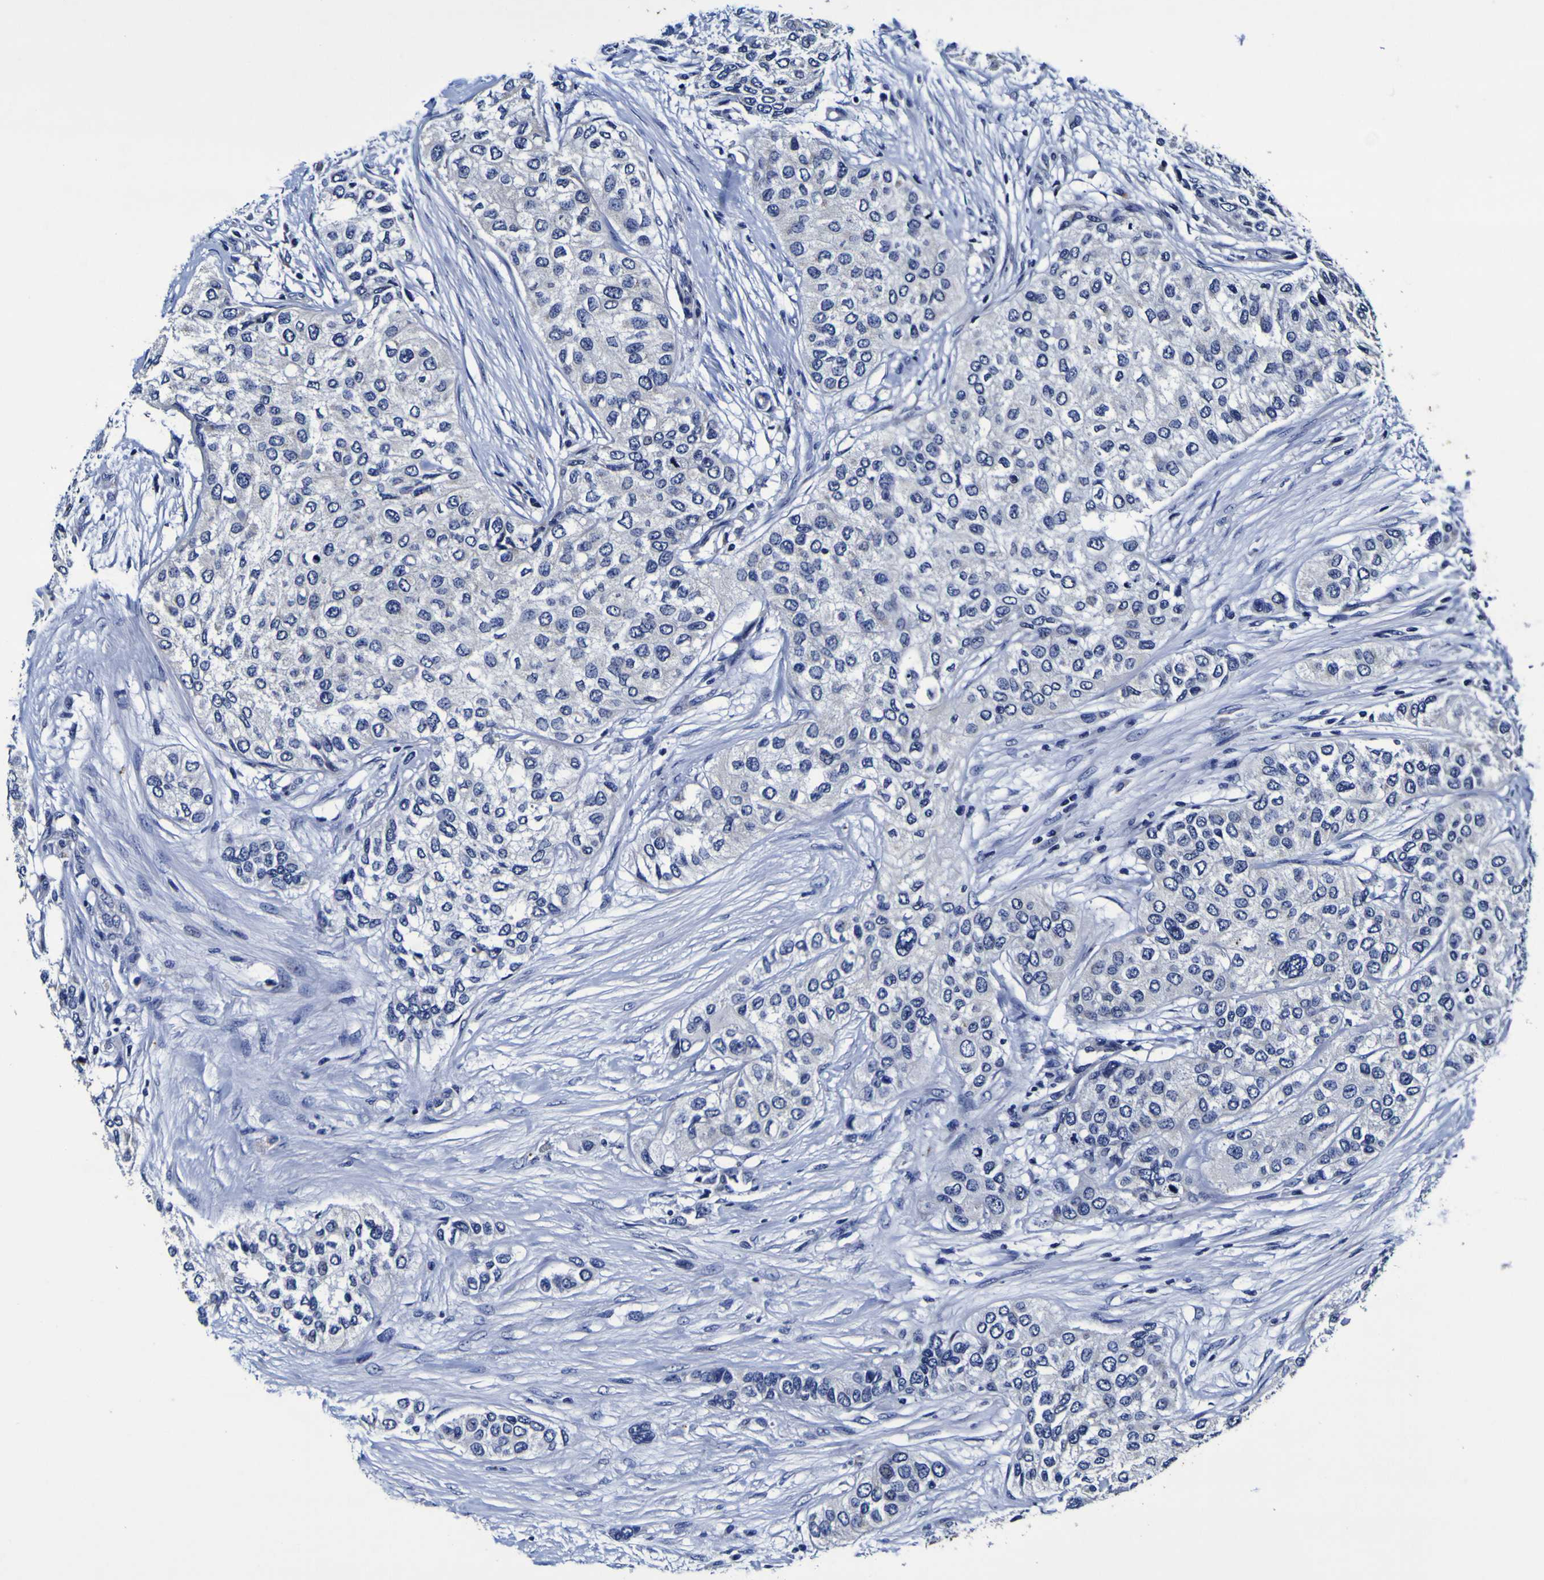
{"staining": {"intensity": "negative", "quantity": "none", "location": "none"}, "tissue": "urothelial cancer", "cell_type": "Tumor cells", "image_type": "cancer", "snomed": [{"axis": "morphology", "description": "Urothelial carcinoma, High grade"}, {"axis": "topography", "description": "Urinary bladder"}], "caption": "A high-resolution histopathology image shows IHC staining of urothelial cancer, which exhibits no significant expression in tumor cells.", "gene": "PANK4", "patient": {"sex": "female", "age": 56}}